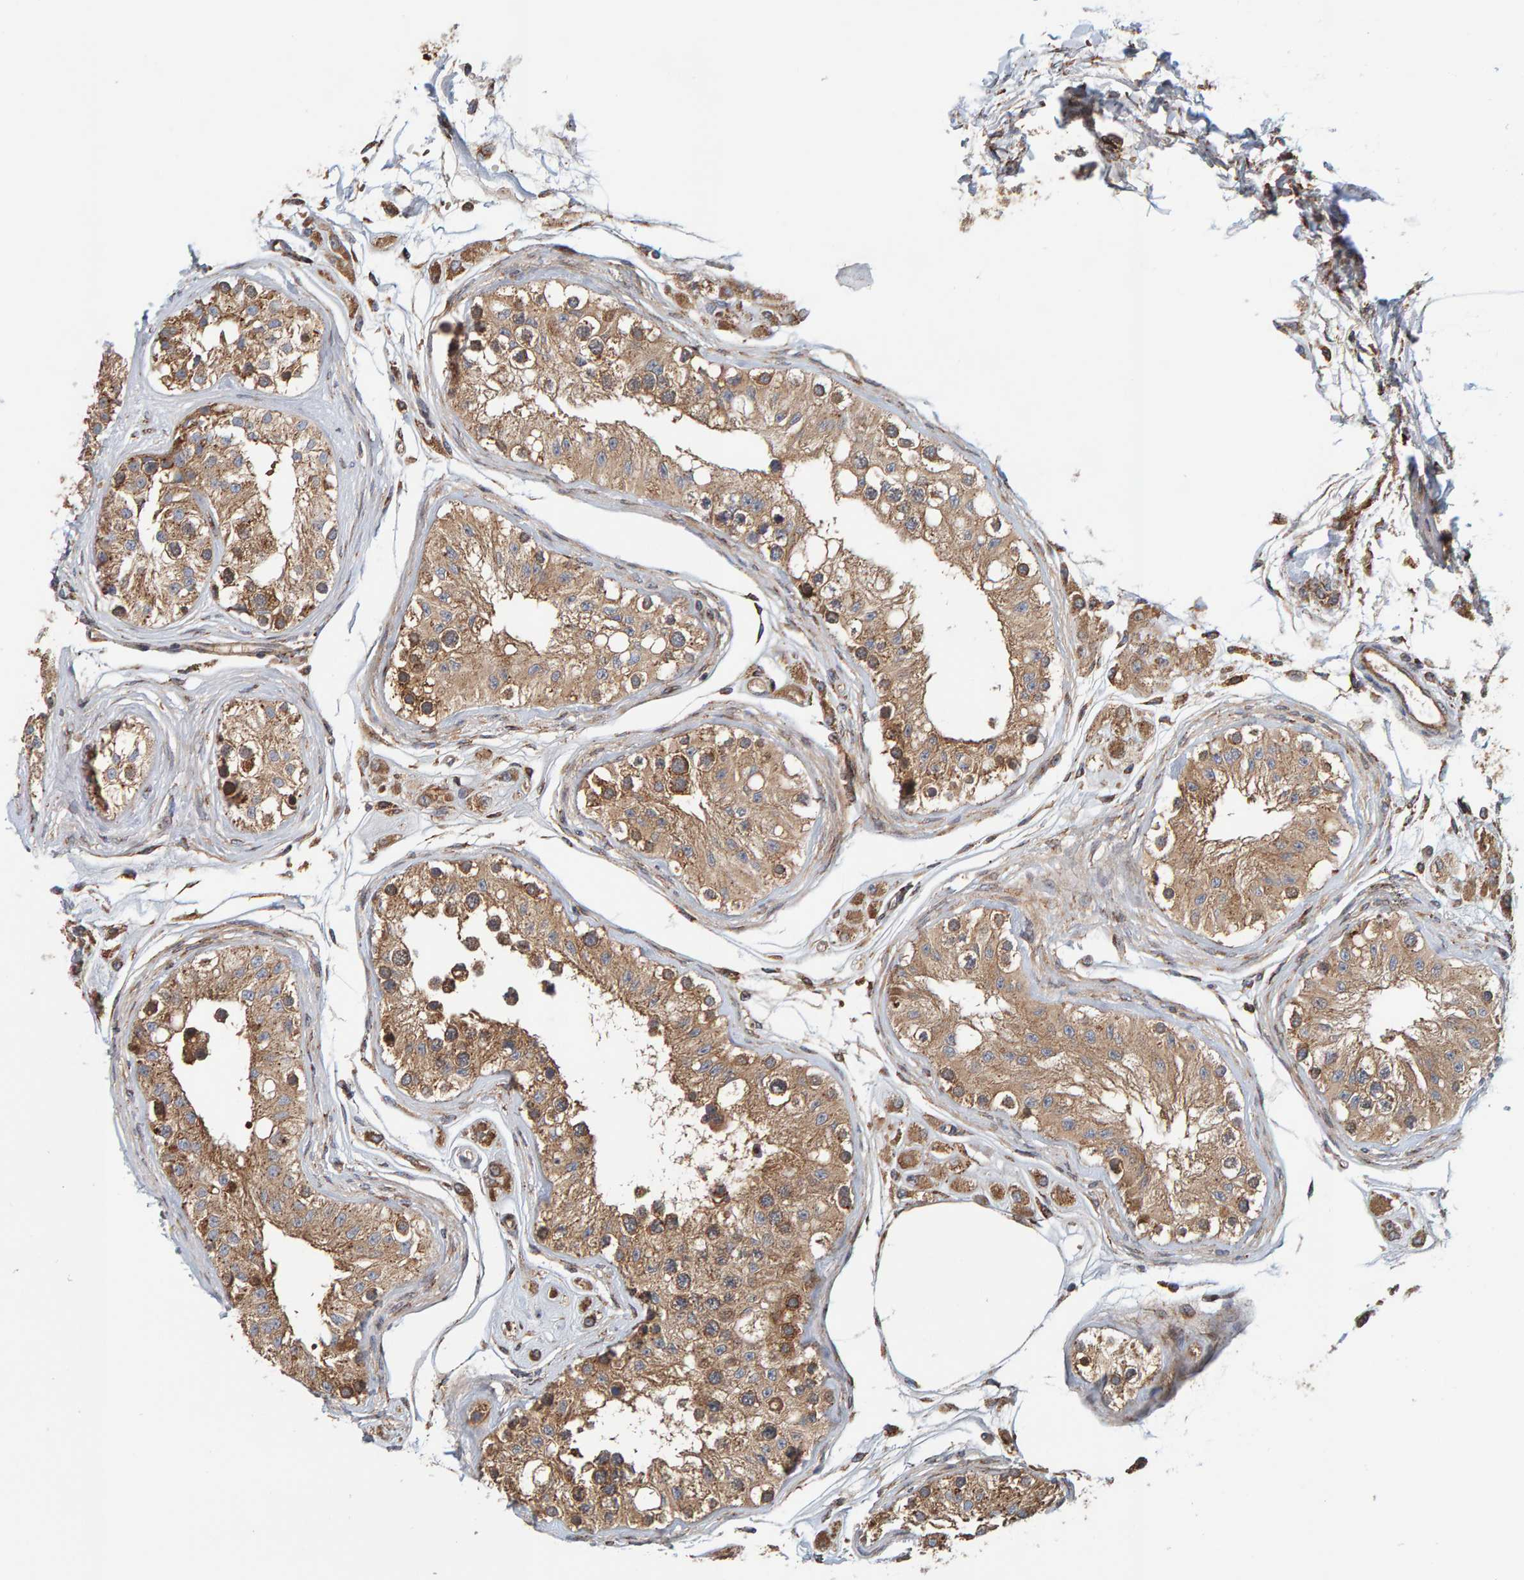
{"staining": {"intensity": "strong", "quantity": ">75%", "location": "cytoplasmic/membranous"}, "tissue": "testis", "cell_type": "Cells in seminiferous ducts", "image_type": "normal", "snomed": [{"axis": "morphology", "description": "Normal tissue, NOS"}, {"axis": "morphology", "description": "Adenocarcinoma, metastatic, NOS"}, {"axis": "topography", "description": "Testis"}], "caption": "An immunohistochemistry (IHC) histopathology image of benign tissue is shown. Protein staining in brown shows strong cytoplasmic/membranous positivity in testis within cells in seminiferous ducts.", "gene": "BAIAP2", "patient": {"sex": "male", "age": 26}}